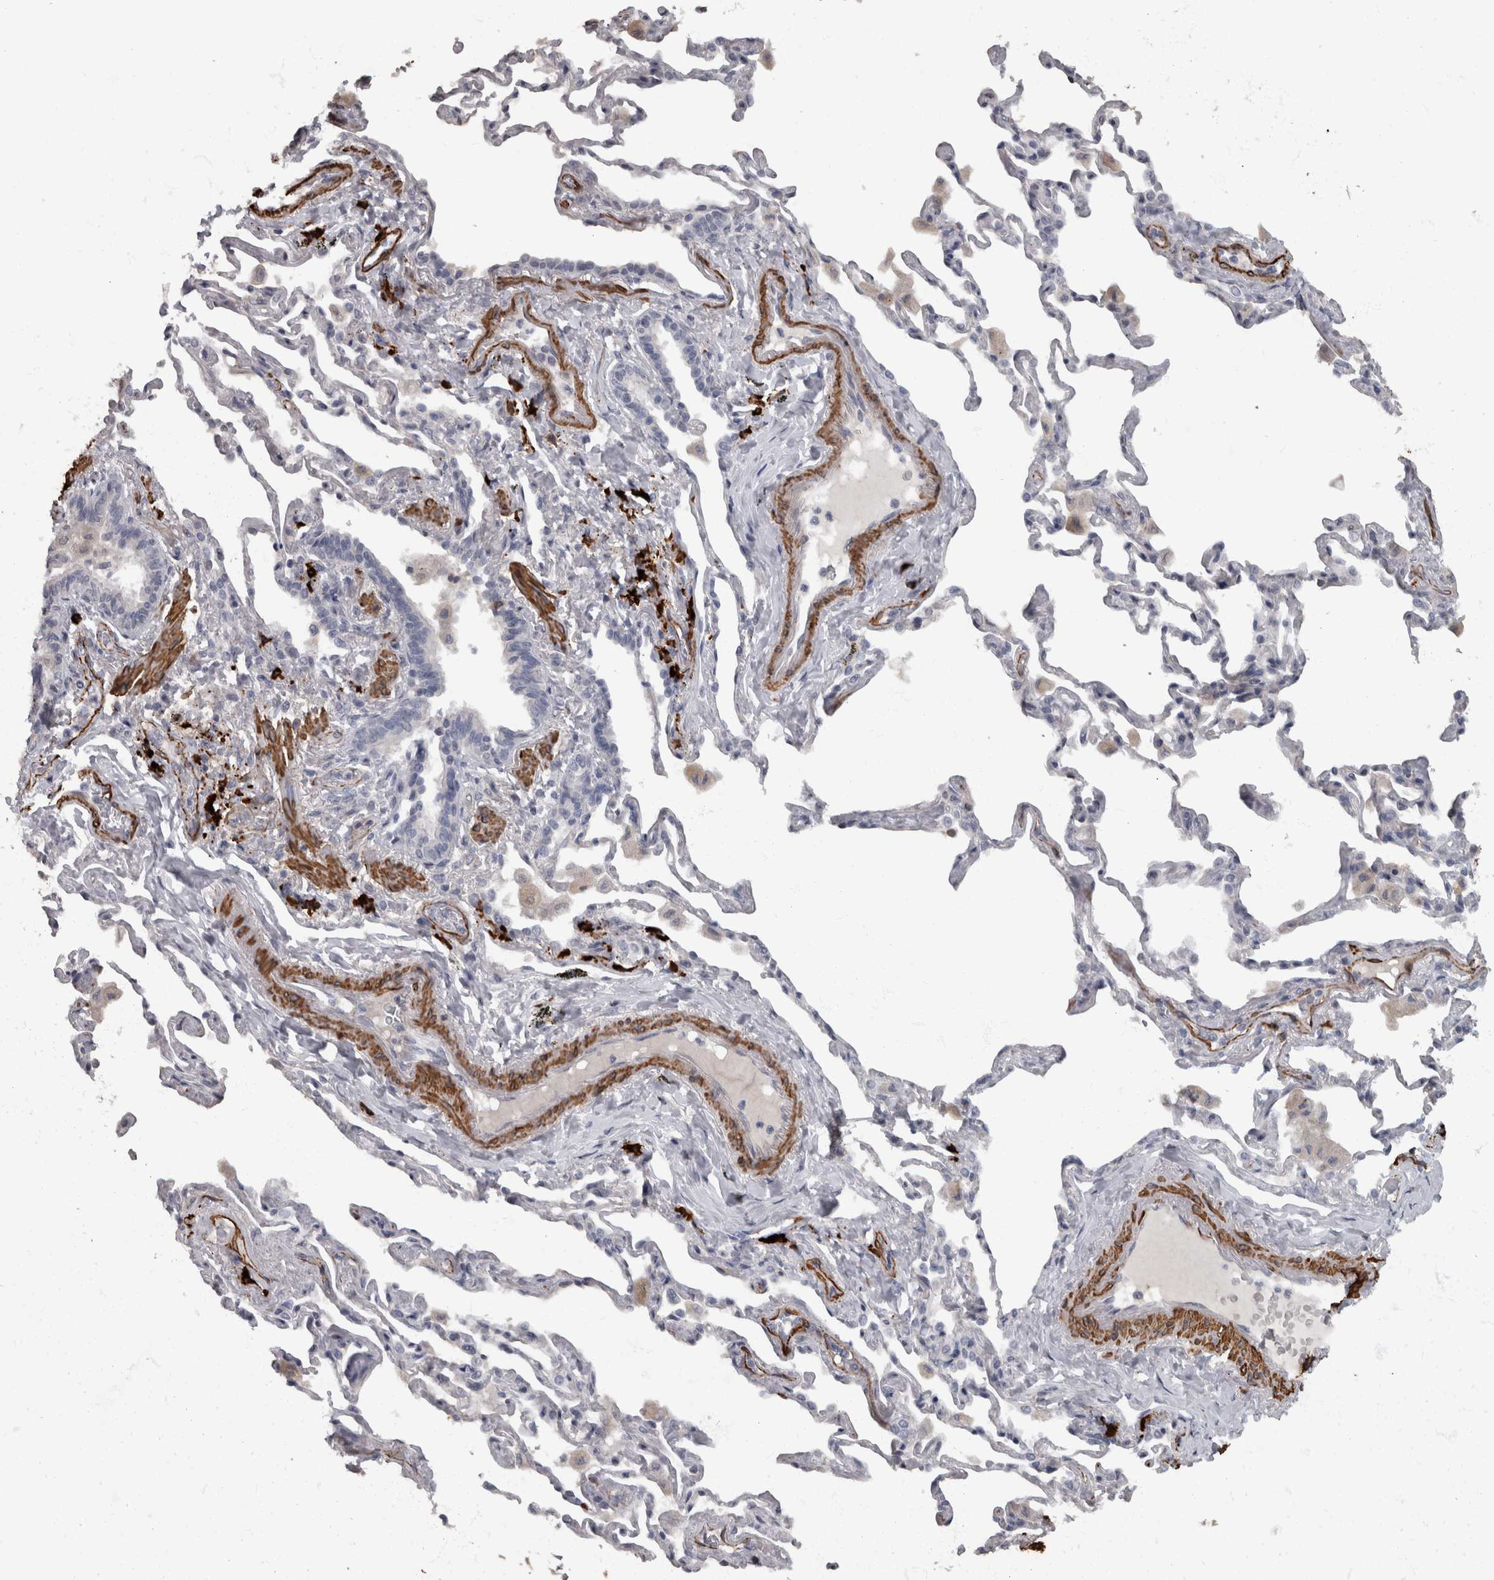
{"staining": {"intensity": "negative", "quantity": "none", "location": "none"}, "tissue": "bronchus", "cell_type": "Respiratory epithelial cells", "image_type": "normal", "snomed": [{"axis": "morphology", "description": "Normal tissue, NOS"}, {"axis": "morphology", "description": "Inflammation, NOS"}, {"axis": "topography", "description": "Bronchus"}, {"axis": "topography", "description": "Lung"}], "caption": "High magnification brightfield microscopy of unremarkable bronchus stained with DAB (brown) and counterstained with hematoxylin (blue): respiratory epithelial cells show no significant positivity.", "gene": "MASTL", "patient": {"sex": "female", "age": 46}}